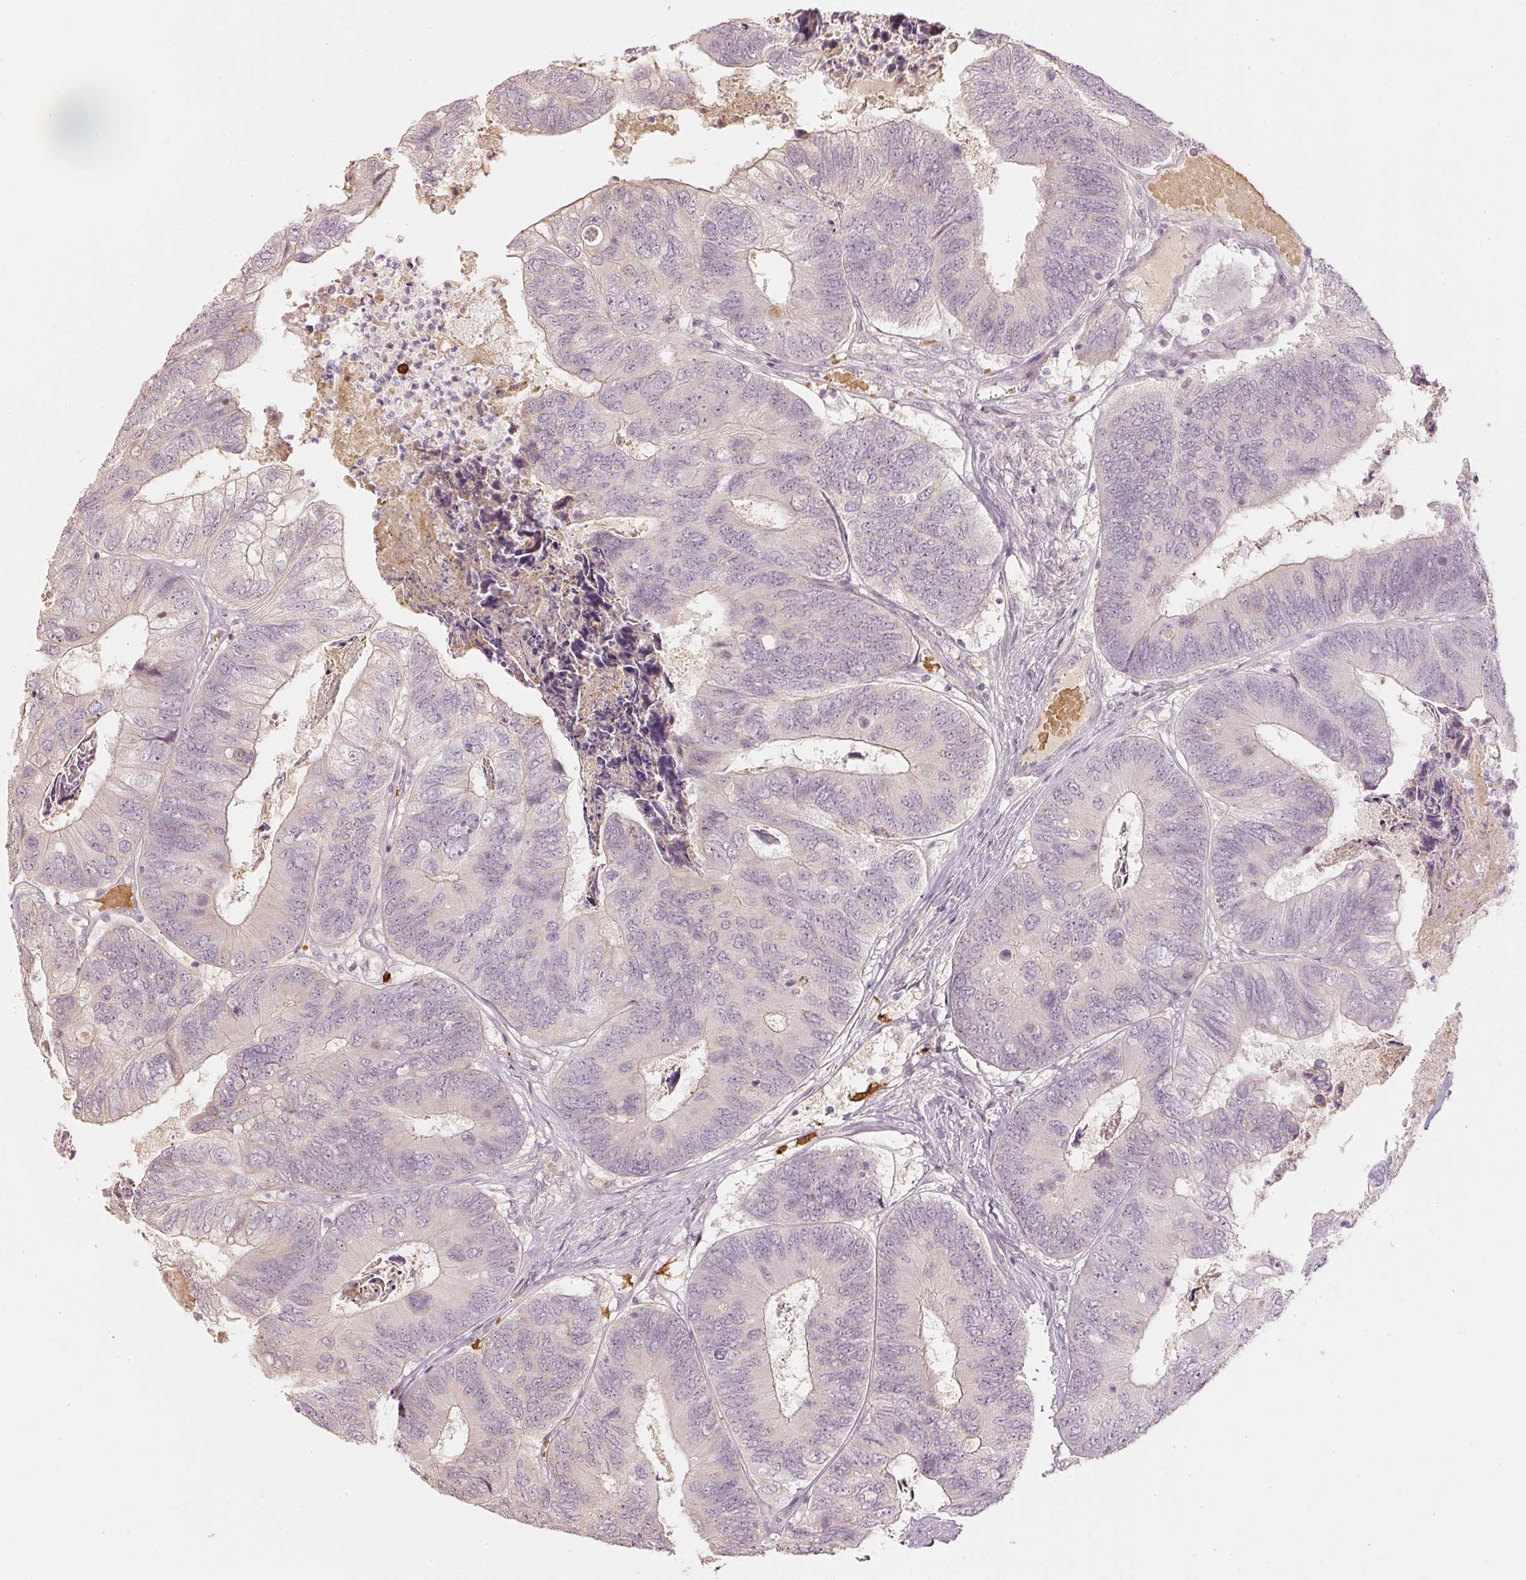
{"staining": {"intensity": "weak", "quantity": "<25%", "location": "cytoplasmic/membranous"}, "tissue": "colorectal cancer", "cell_type": "Tumor cells", "image_type": "cancer", "snomed": [{"axis": "morphology", "description": "Adenocarcinoma, NOS"}, {"axis": "topography", "description": "Colon"}], "caption": "IHC image of colorectal cancer (adenocarcinoma) stained for a protein (brown), which shows no expression in tumor cells.", "gene": "GZMA", "patient": {"sex": "female", "age": 67}}